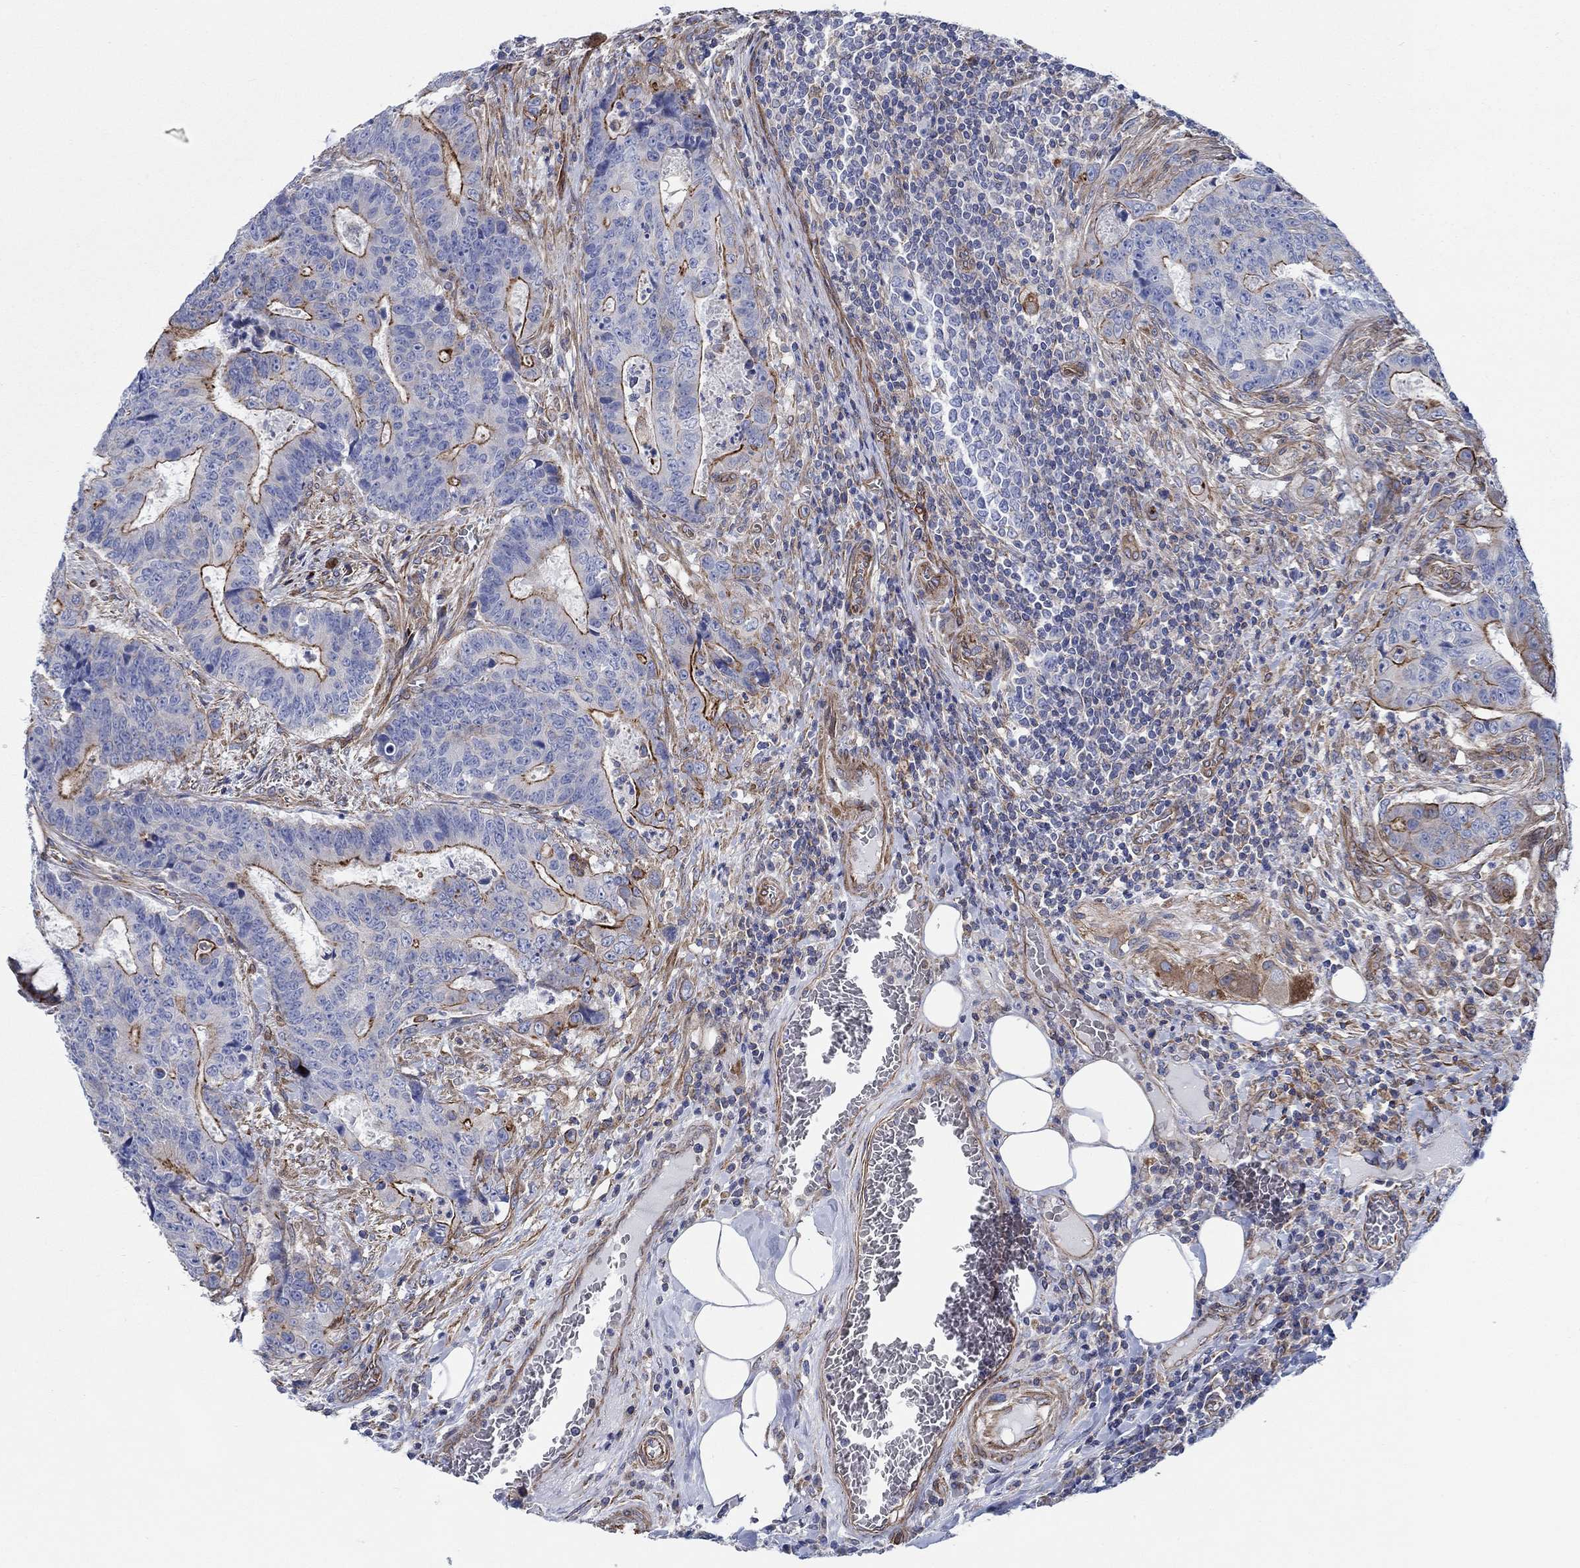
{"staining": {"intensity": "strong", "quantity": "25%-75%", "location": "cytoplasmic/membranous"}, "tissue": "colorectal cancer", "cell_type": "Tumor cells", "image_type": "cancer", "snomed": [{"axis": "morphology", "description": "Adenocarcinoma, NOS"}, {"axis": "topography", "description": "Colon"}], "caption": "Colorectal cancer (adenocarcinoma) tissue demonstrates strong cytoplasmic/membranous positivity in about 25%-75% of tumor cells (IHC, brightfield microscopy, high magnification).", "gene": "FMN1", "patient": {"sex": "female", "age": 48}}